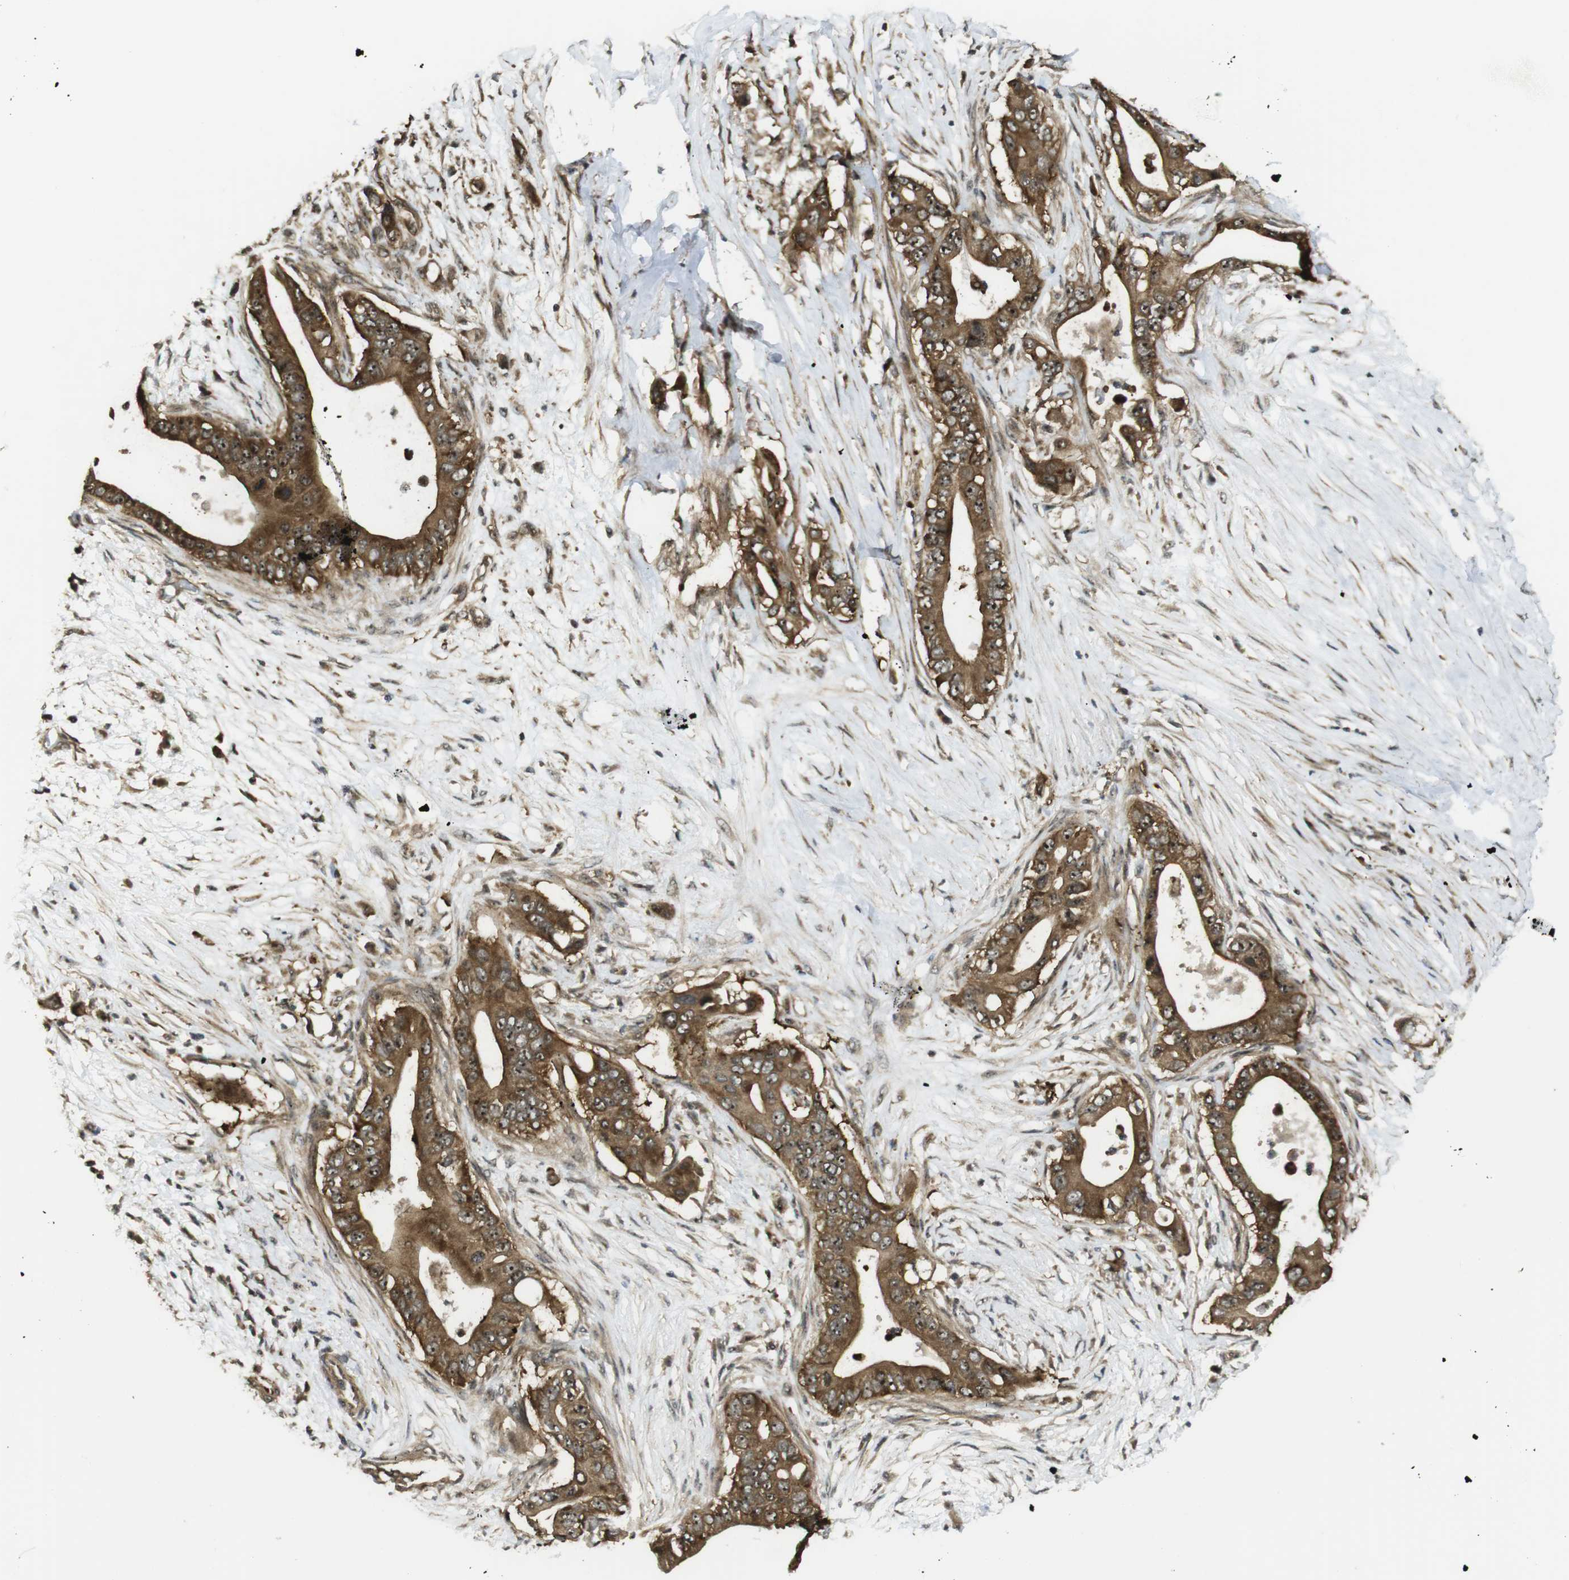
{"staining": {"intensity": "strong", "quantity": ">75%", "location": "cytoplasmic/membranous,nuclear"}, "tissue": "pancreatic cancer", "cell_type": "Tumor cells", "image_type": "cancer", "snomed": [{"axis": "morphology", "description": "Adenocarcinoma, NOS"}, {"axis": "topography", "description": "Pancreas"}], "caption": "Brown immunohistochemical staining in pancreatic cancer (adenocarcinoma) displays strong cytoplasmic/membranous and nuclear staining in approximately >75% of tumor cells.", "gene": "CC2D1A", "patient": {"sex": "male", "age": 77}}